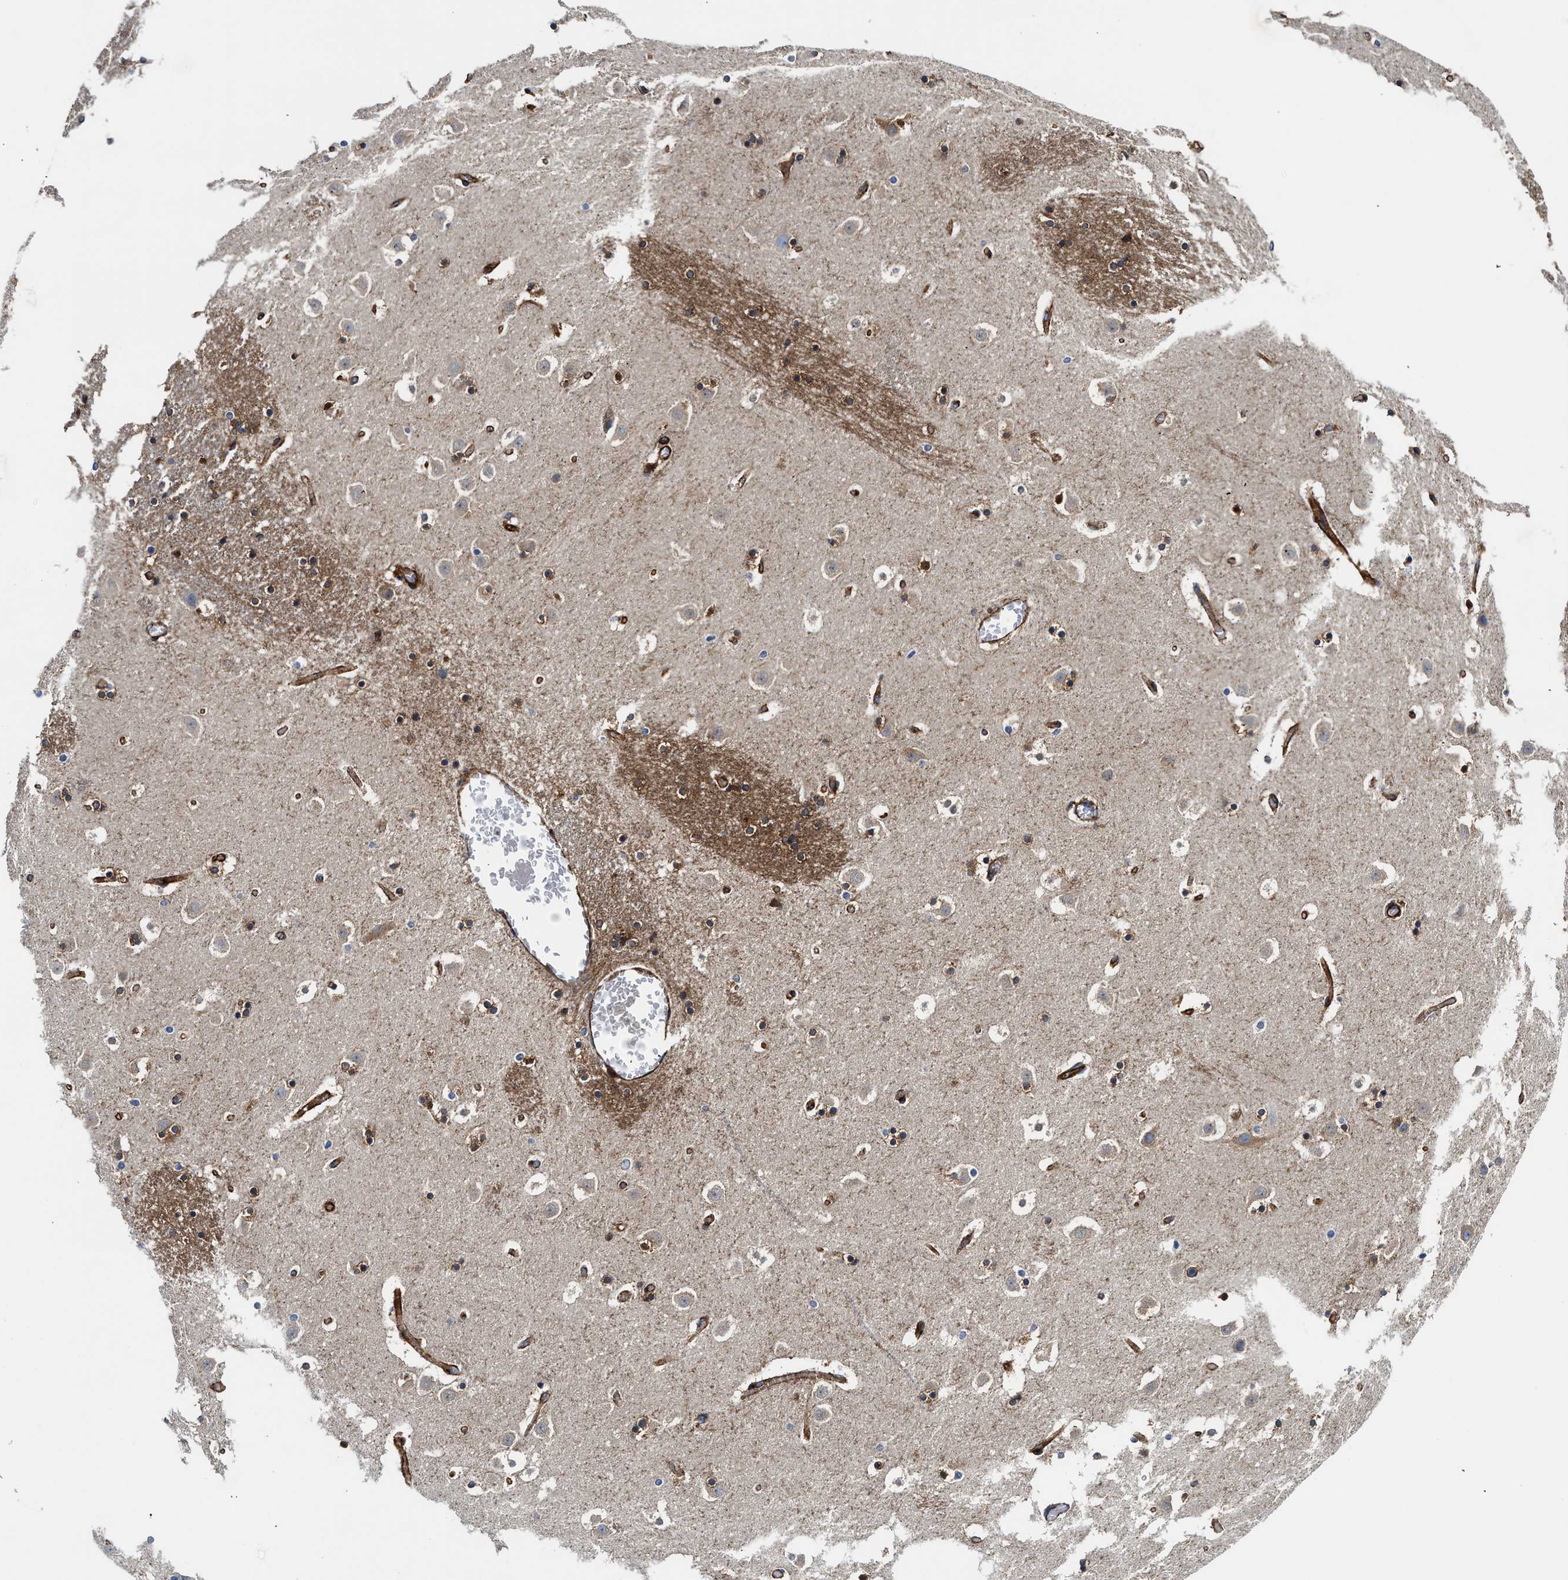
{"staining": {"intensity": "moderate", "quantity": ">75%", "location": "cytoplasmic/membranous"}, "tissue": "caudate", "cell_type": "Glial cells", "image_type": "normal", "snomed": [{"axis": "morphology", "description": "Normal tissue, NOS"}, {"axis": "topography", "description": "Lateral ventricle wall"}], "caption": "Glial cells display moderate cytoplasmic/membranous positivity in approximately >75% of cells in benign caudate.", "gene": "HIP1", "patient": {"sex": "male", "age": 45}}